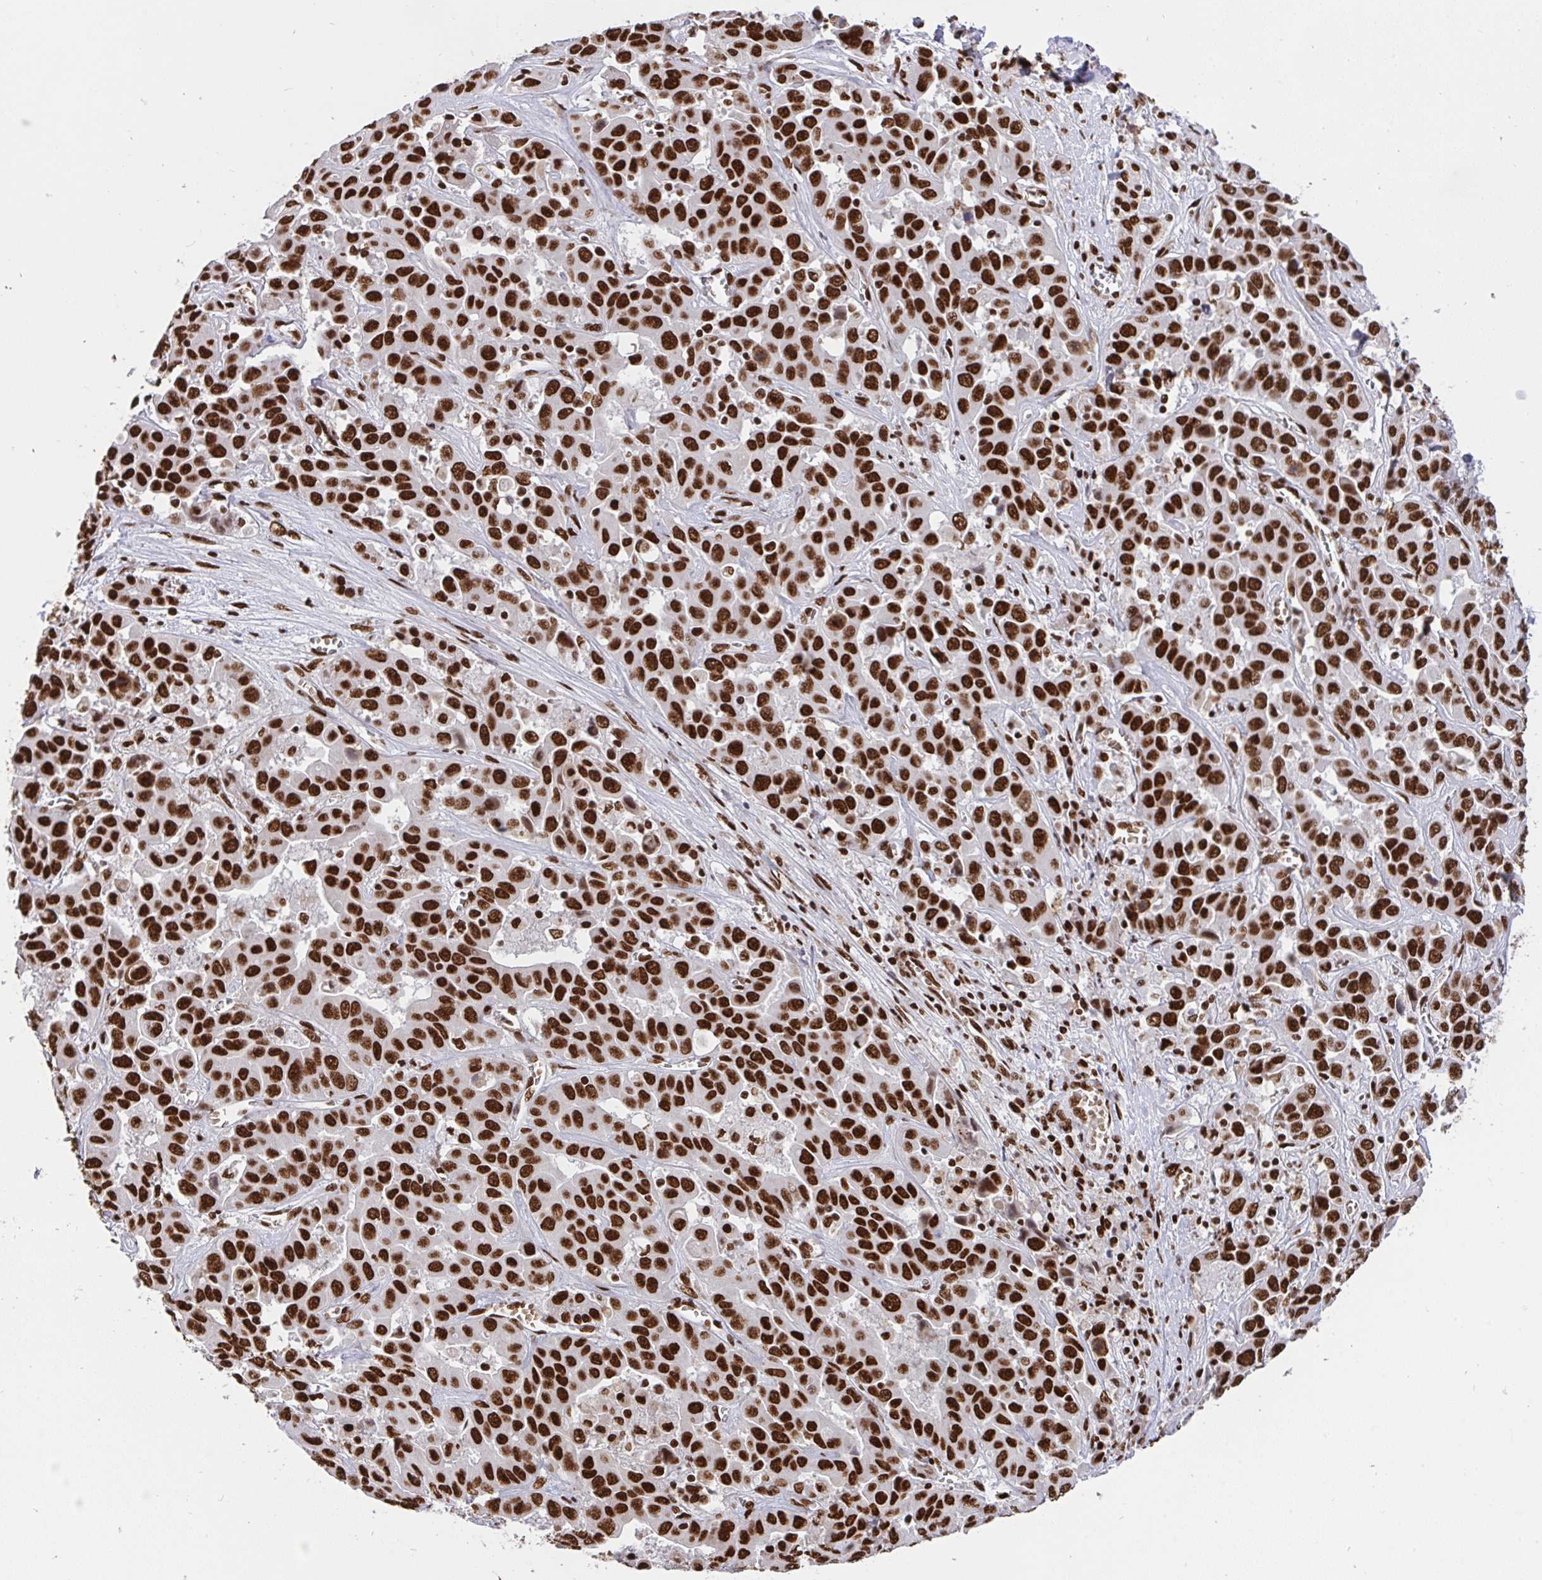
{"staining": {"intensity": "strong", "quantity": ">75%", "location": "nuclear"}, "tissue": "liver cancer", "cell_type": "Tumor cells", "image_type": "cancer", "snomed": [{"axis": "morphology", "description": "Cholangiocarcinoma"}, {"axis": "topography", "description": "Liver"}], "caption": "IHC (DAB (3,3'-diaminobenzidine)) staining of human liver cancer shows strong nuclear protein positivity in about >75% of tumor cells.", "gene": "HNRNPL", "patient": {"sex": "female", "age": 52}}